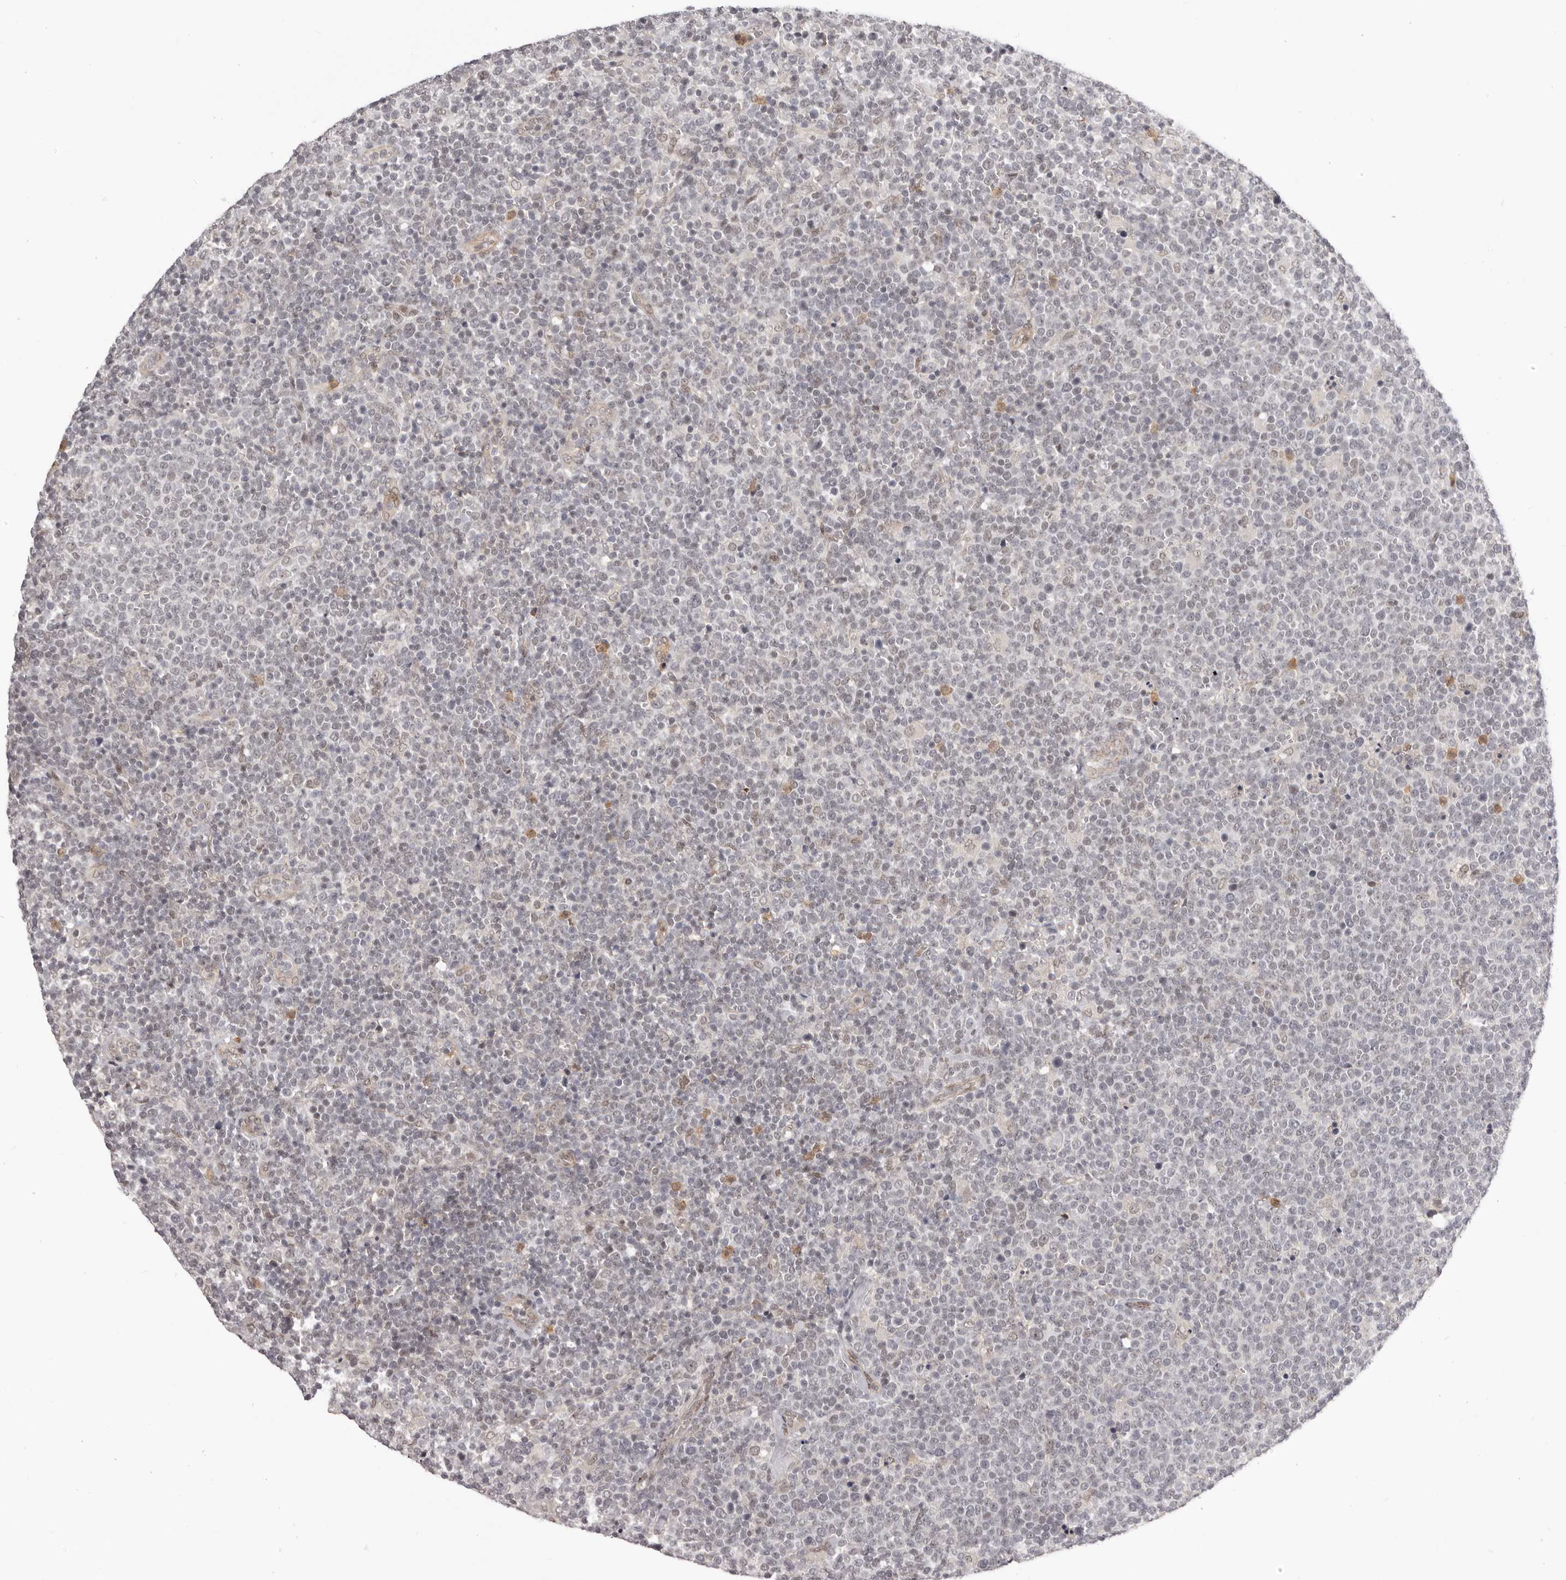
{"staining": {"intensity": "negative", "quantity": "none", "location": "none"}, "tissue": "lymphoma", "cell_type": "Tumor cells", "image_type": "cancer", "snomed": [{"axis": "morphology", "description": "Malignant lymphoma, non-Hodgkin's type, High grade"}, {"axis": "topography", "description": "Lymph node"}], "caption": "Immunohistochemistry (IHC) micrograph of lymphoma stained for a protein (brown), which exhibits no expression in tumor cells. (Stains: DAB immunohistochemistry with hematoxylin counter stain, Microscopy: brightfield microscopy at high magnification).", "gene": "RNF2", "patient": {"sex": "male", "age": 61}}